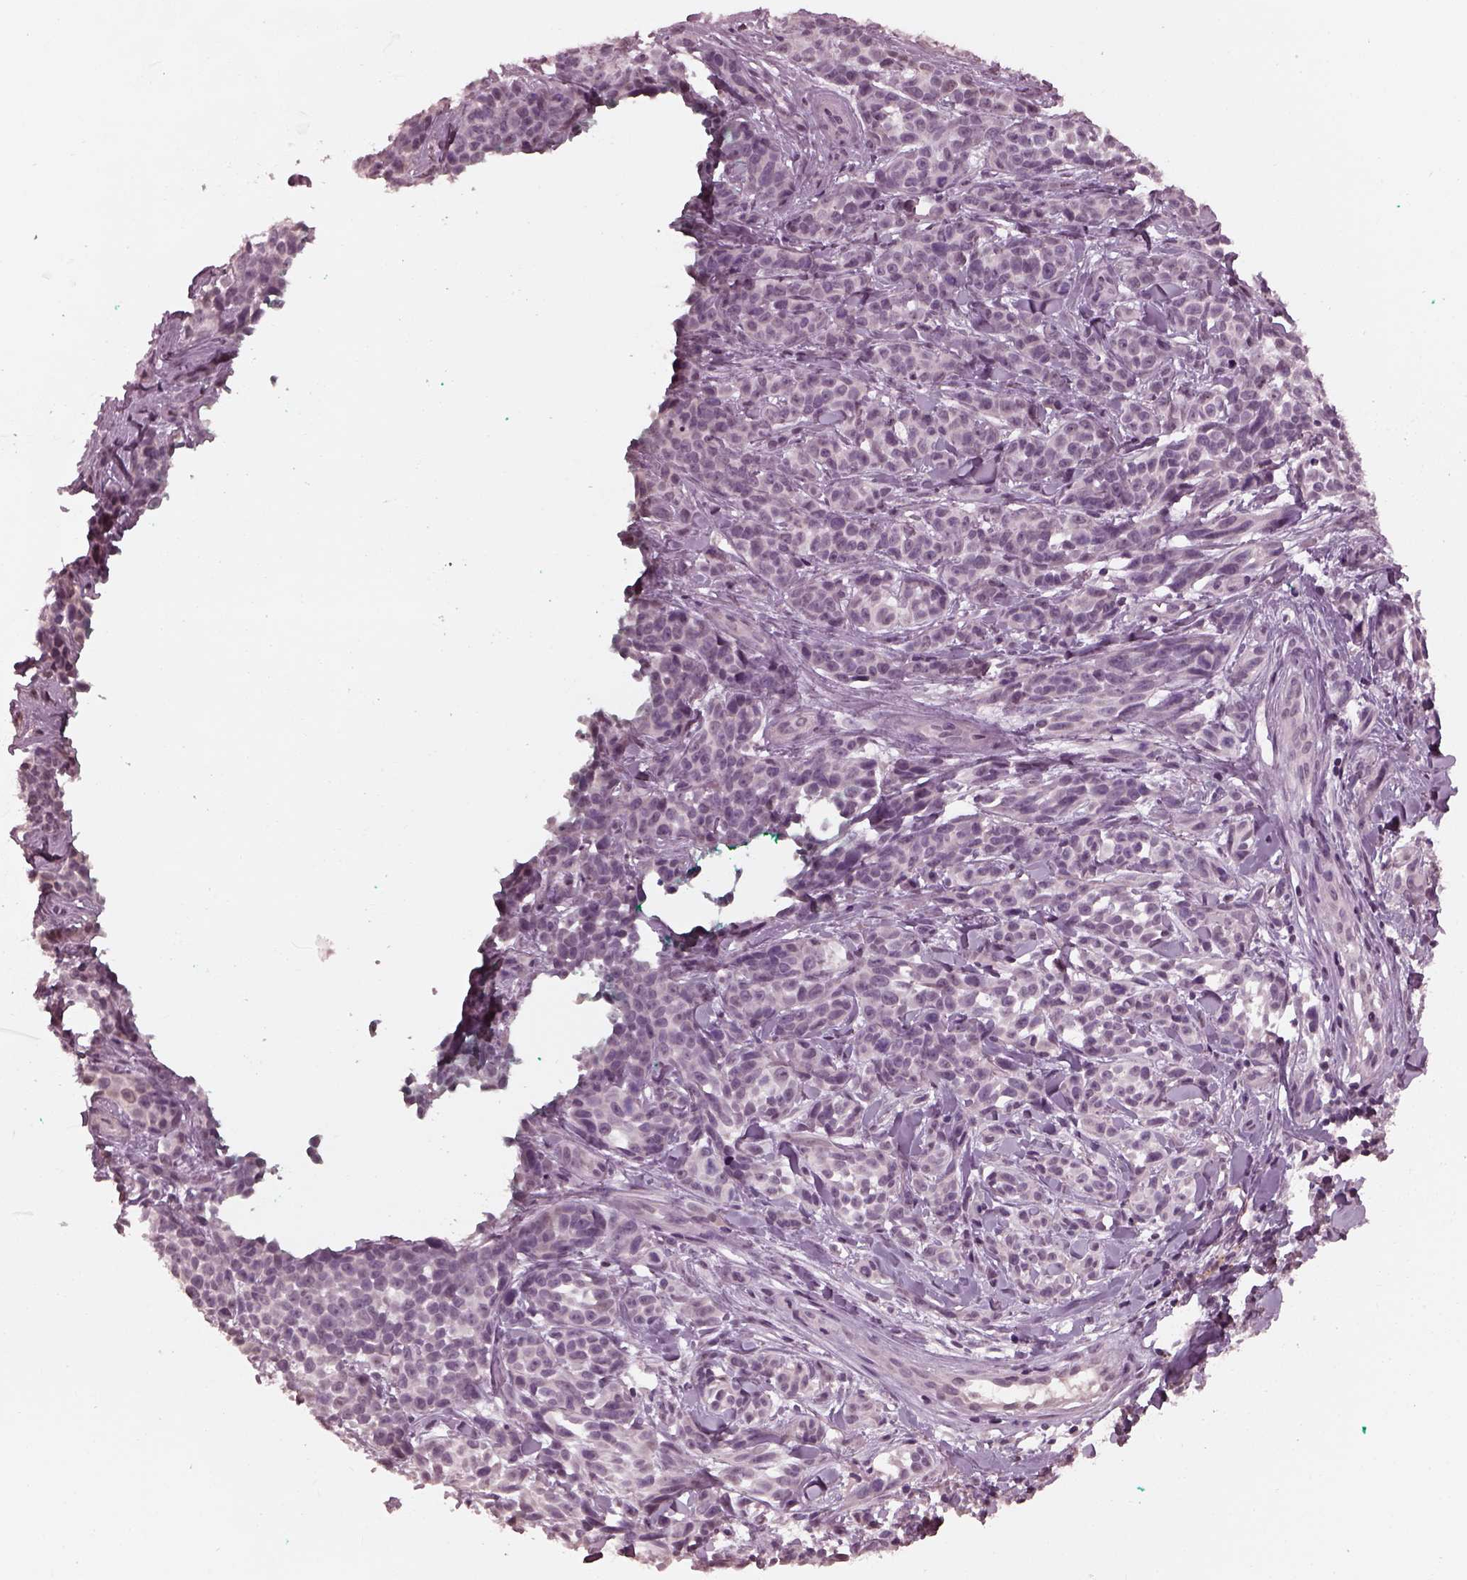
{"staining": {"intensity": "negative", "quantity": "none", "location": "none"}, "tissue": "melanoma", "cell_type": "Tumor cells", "image_type": "cancer", "snomed": [{"axis": "morphology", "description": "Malignant melanoma, NOS"}, {"axis": "topography", "description": "Skin"}], "caption": "DAB immunohistochemical staining of human malignant melanoma demonstrates no significant staining in tumor cells. (DAB (3,3'-diaminobenzidine) immunohistochemistry with hematoxylin counter stain).", "gene": "TSKS", "patient": {"sex": "female", "age": 88}}